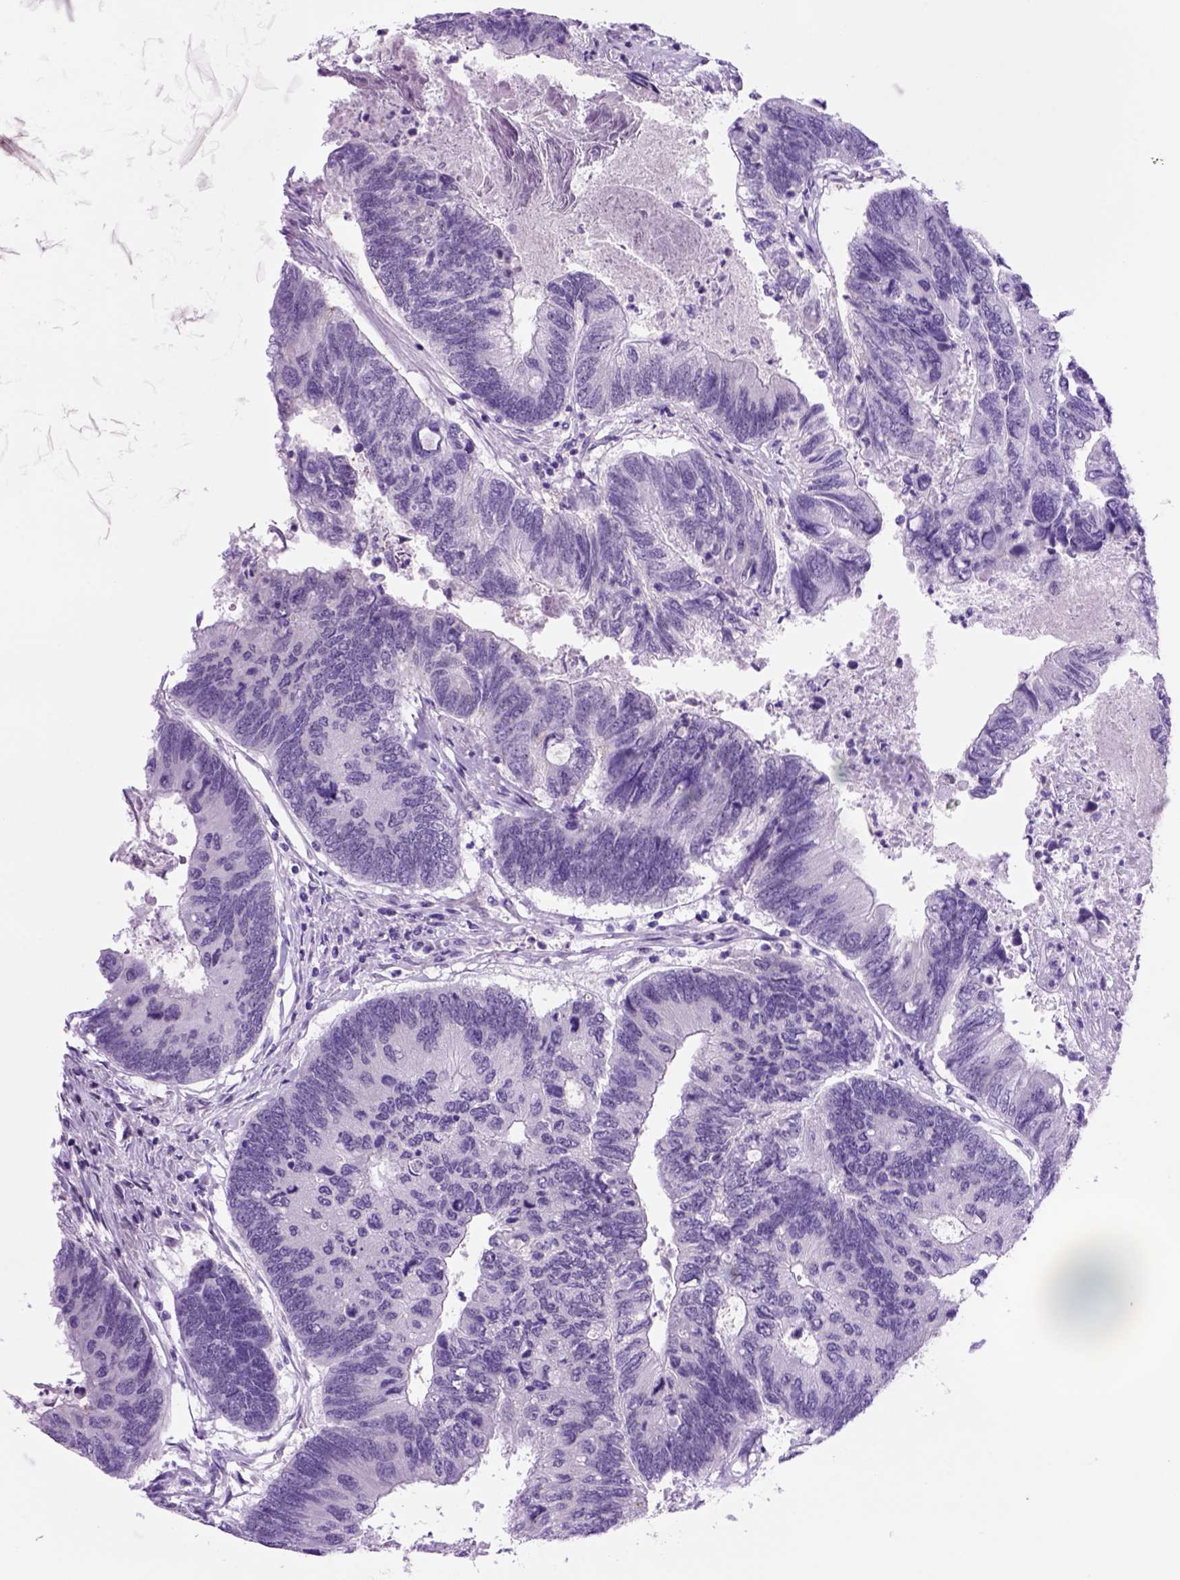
{"staining": {"intensity": "negative", "quantity": "none", "location": "none"}, "tissue": "colorectal cancer", "cell_type": "Tumor cells", "image_type": "cancer", "snomed": [{"axis": "morphology", "description": "Adenocarcinoma, NOS"}, {"axis": "topography", "description": "Colon"}], "caption": "Immunohistochemical staining of colorectal cancer (adenocarcinoma) displays no significant expression in tumor cells. (DAB (3,3'-diaminobenzidine) immunohistochemistry (IHC) with hematoxylin counter stain).", "gene": "HHIPL2", "patient": {"sex": "female", "age": 67}}